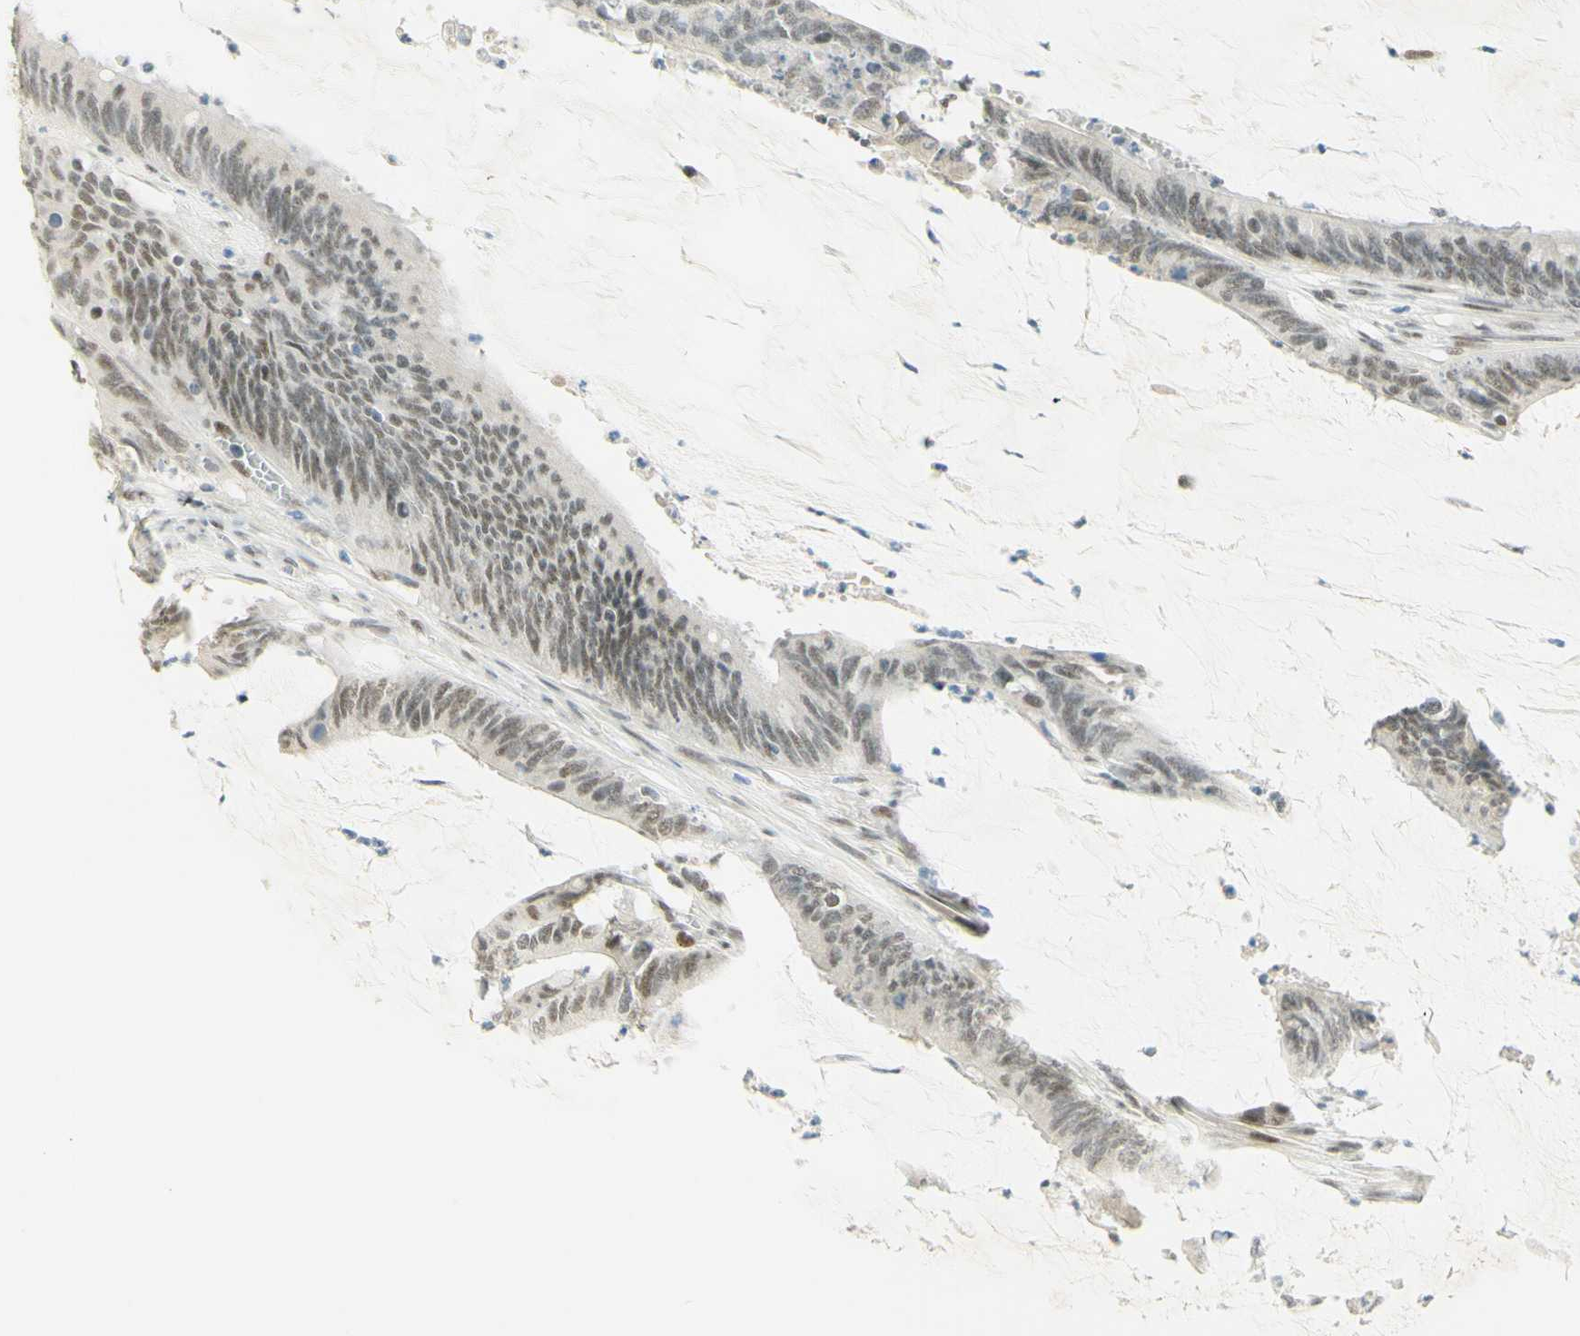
{"staining": {"intensity": "weak", "quantity": "25%-75%", "location": "nuclear"}, "tissue": "colorectal cancer", "cell_type": "Tumor cells", "image_type": "cancer", "snomed": [{"axis": "morphology", "description": "Adenocarcinoma, NOS"}, {"axis": "topography", "description": "Rectum"}], "caption": "High-magnification brightfield microscopy of colorectal adenocarcinoma stained with DAB (brown) and counterstained with hematoxylin (blue). tumor cells exhibit weak nuclear expression is seen in about25%-75% of cells.", "gene": "PMS2", "patient": {"sex": "female", "age": 66}}